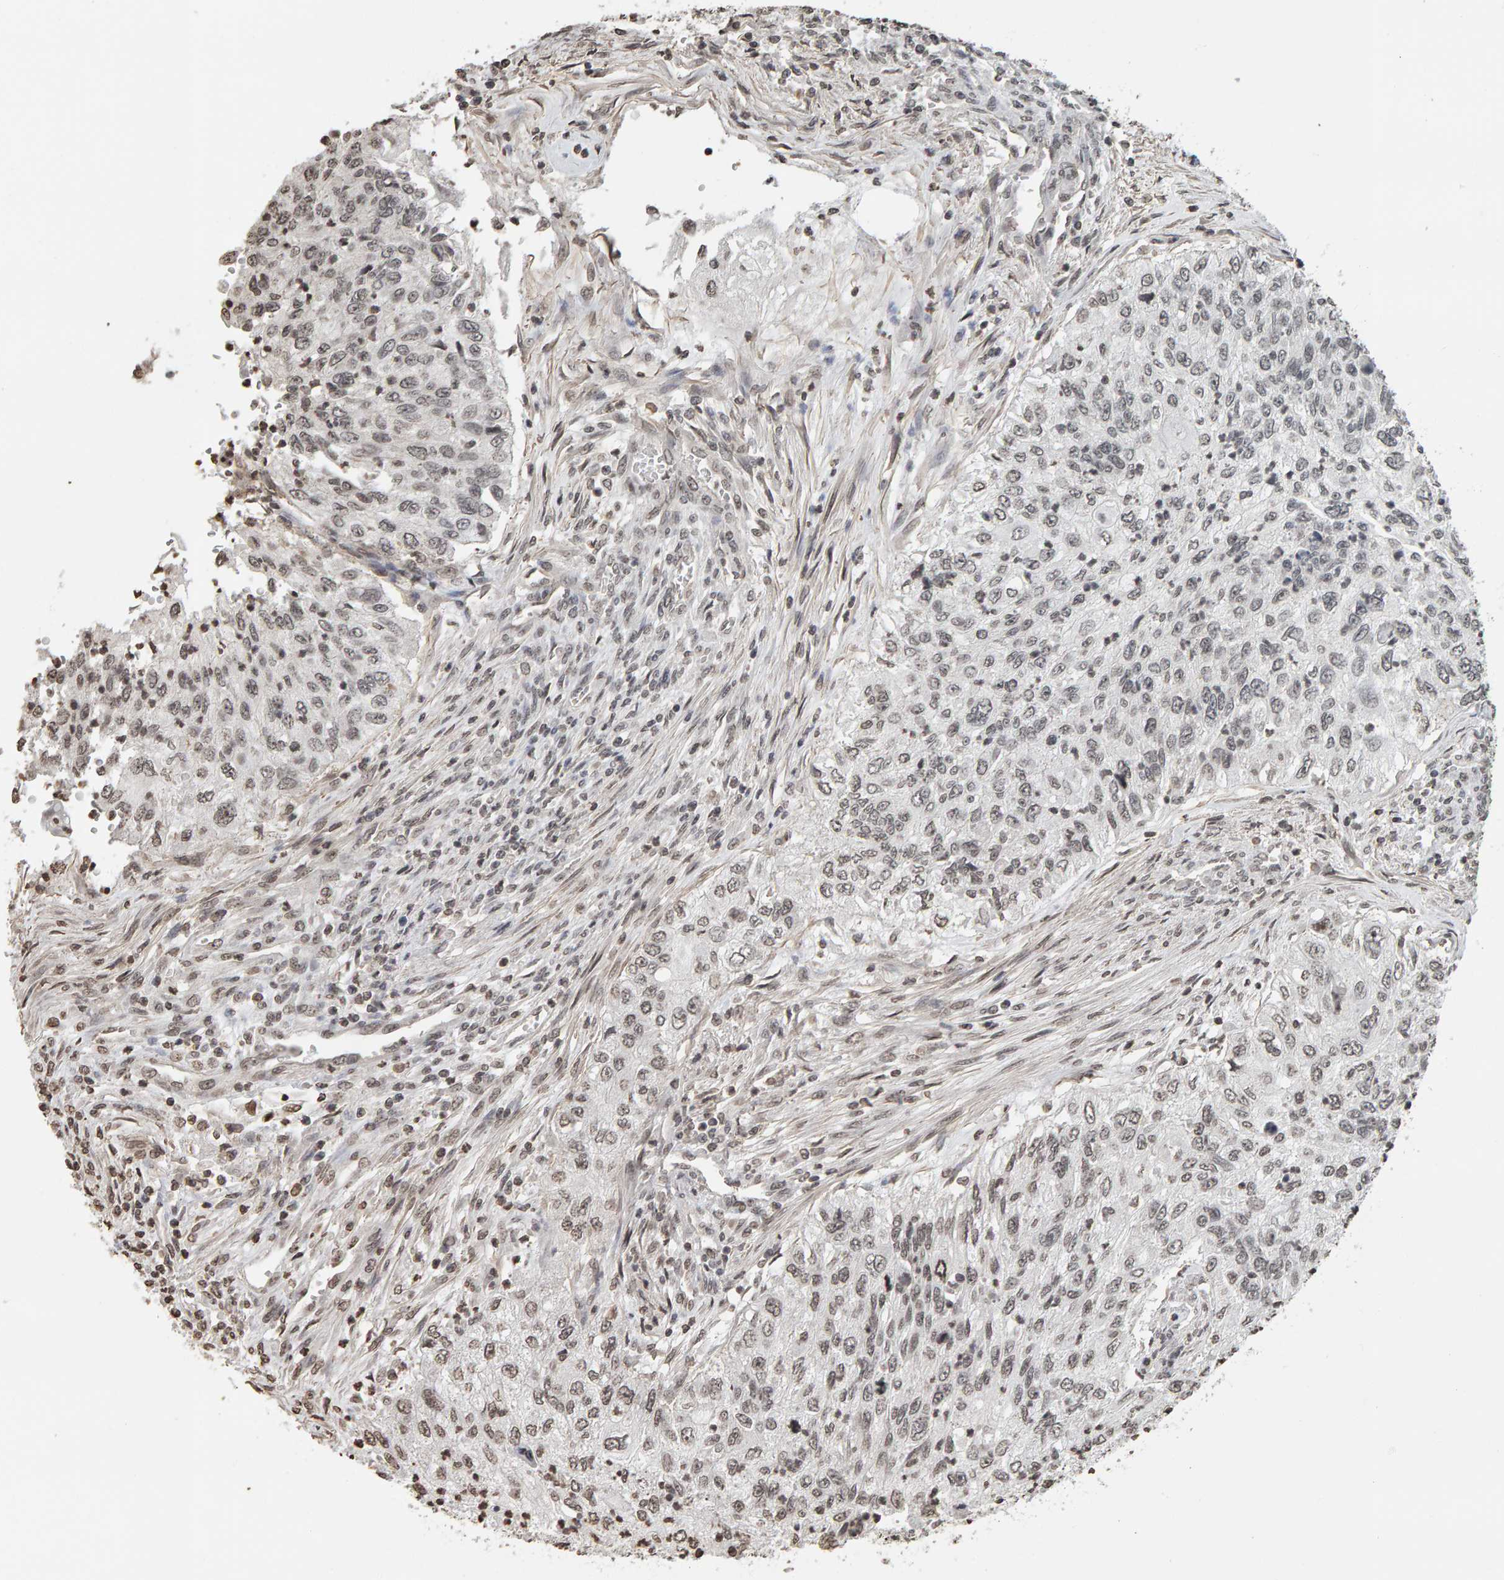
{"staining": {"intensity": "weak", "quantity": ">75%", "location": "nuclear"}, "tissue": "urothelial cancer", "cell_type": "Tumor cells", "image_type": "cancer", "snomed": [{"axis": "morphology", "description": "Urothelial carcinoma, High grade"}, {"axis": "topography", "description": "Urinary bladder"}], "caption": "High-grade urothelial carcinoma stained with a protein marker displays weak staining in tumor cells.", "gene": "AFF4", "patient": {"sex": "female", "age": 60}}